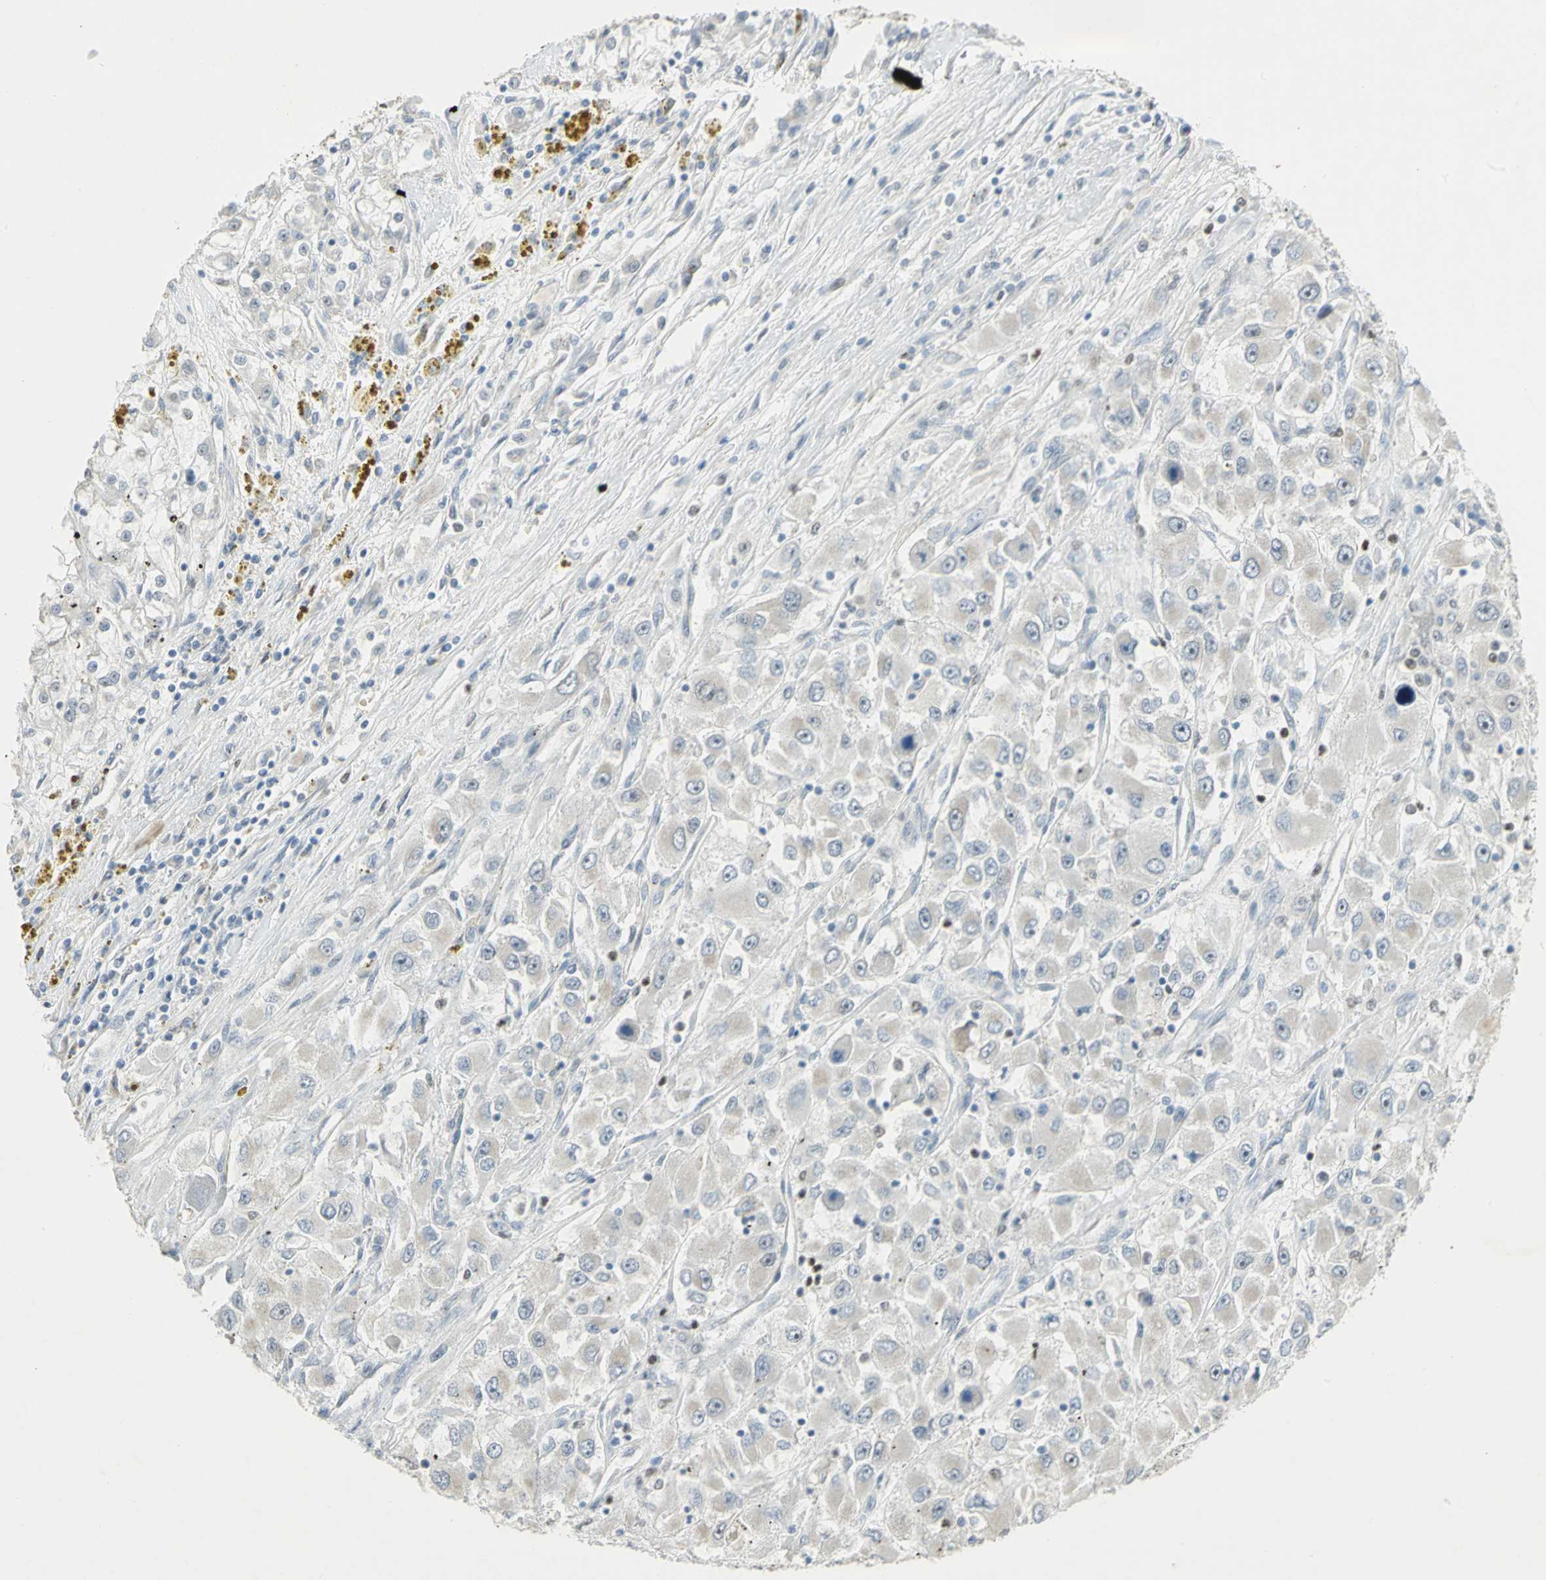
{"staining": {"intensity": "negative", "quantity": "none", "location": "none"}, "tissue": "renal cancer", "cell_type": "Tumor cells", "image_type": "cancer", "snomed": [{"axis": "morphology", "description": "Adenocarcinoma, NOS"}, {"axis": "topography", "description": "Kidney"}], "caption": "An IHC micrograph of renal cancer is shown. There is no staining in tumor cells of renal cancer.", "gene": "BCL6", "patient": {"sex": "female", "age": 52}}